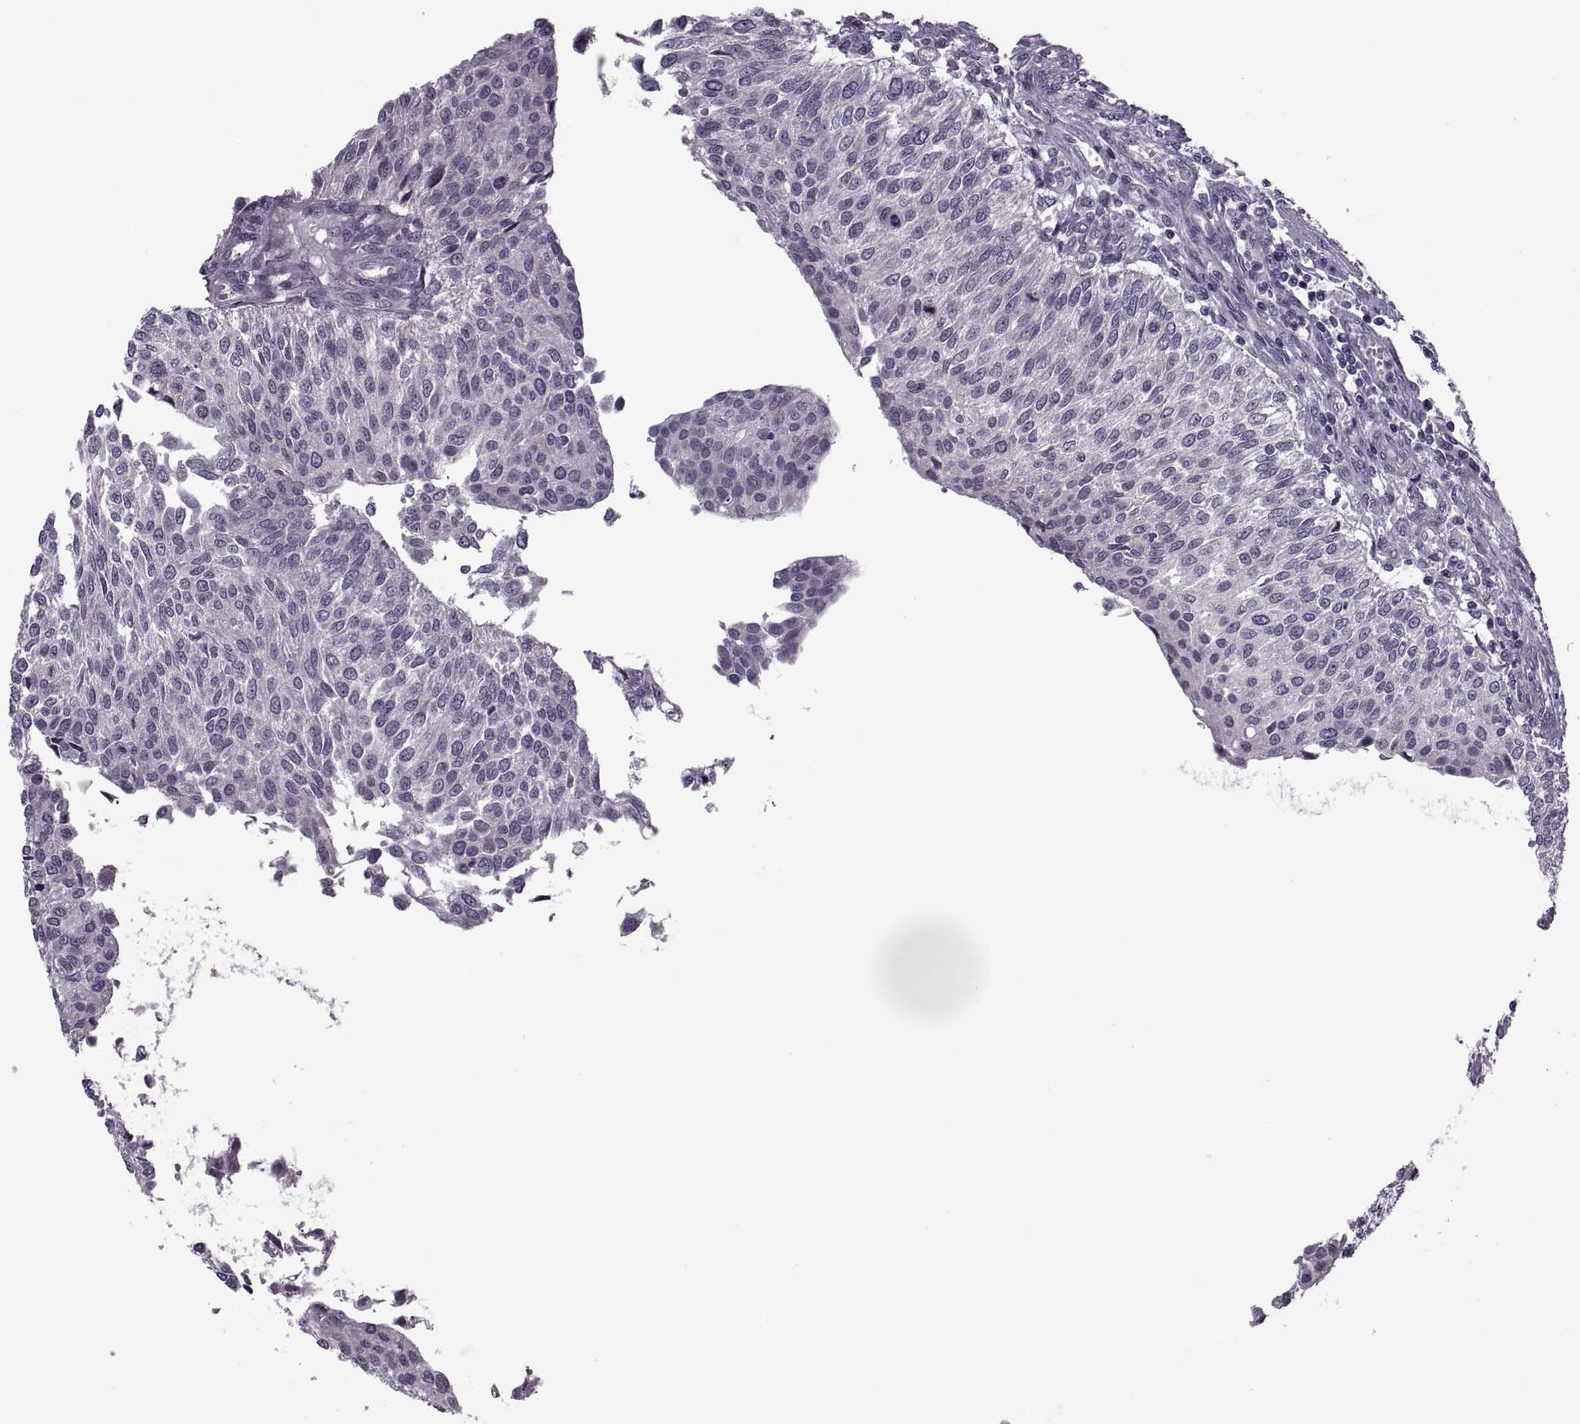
{"staining": {"intensity": "negative", "quantity": "none", "location": "none"}, "tissue": "urothelial cancer", "cell_type": "Tumor cells", "image_type": "cancer", "snomed": [{"axis": "morphology", "description": "Urothelial carcinoma, NOS"}, {"axis": "topography", "description": "Urinary bladder"}], "caption": "Tumor cells are negative for protein expression in human transitional cell carcinoma.", "gene": "ODF3", "patient": {"sex": "male", "age": 55}}